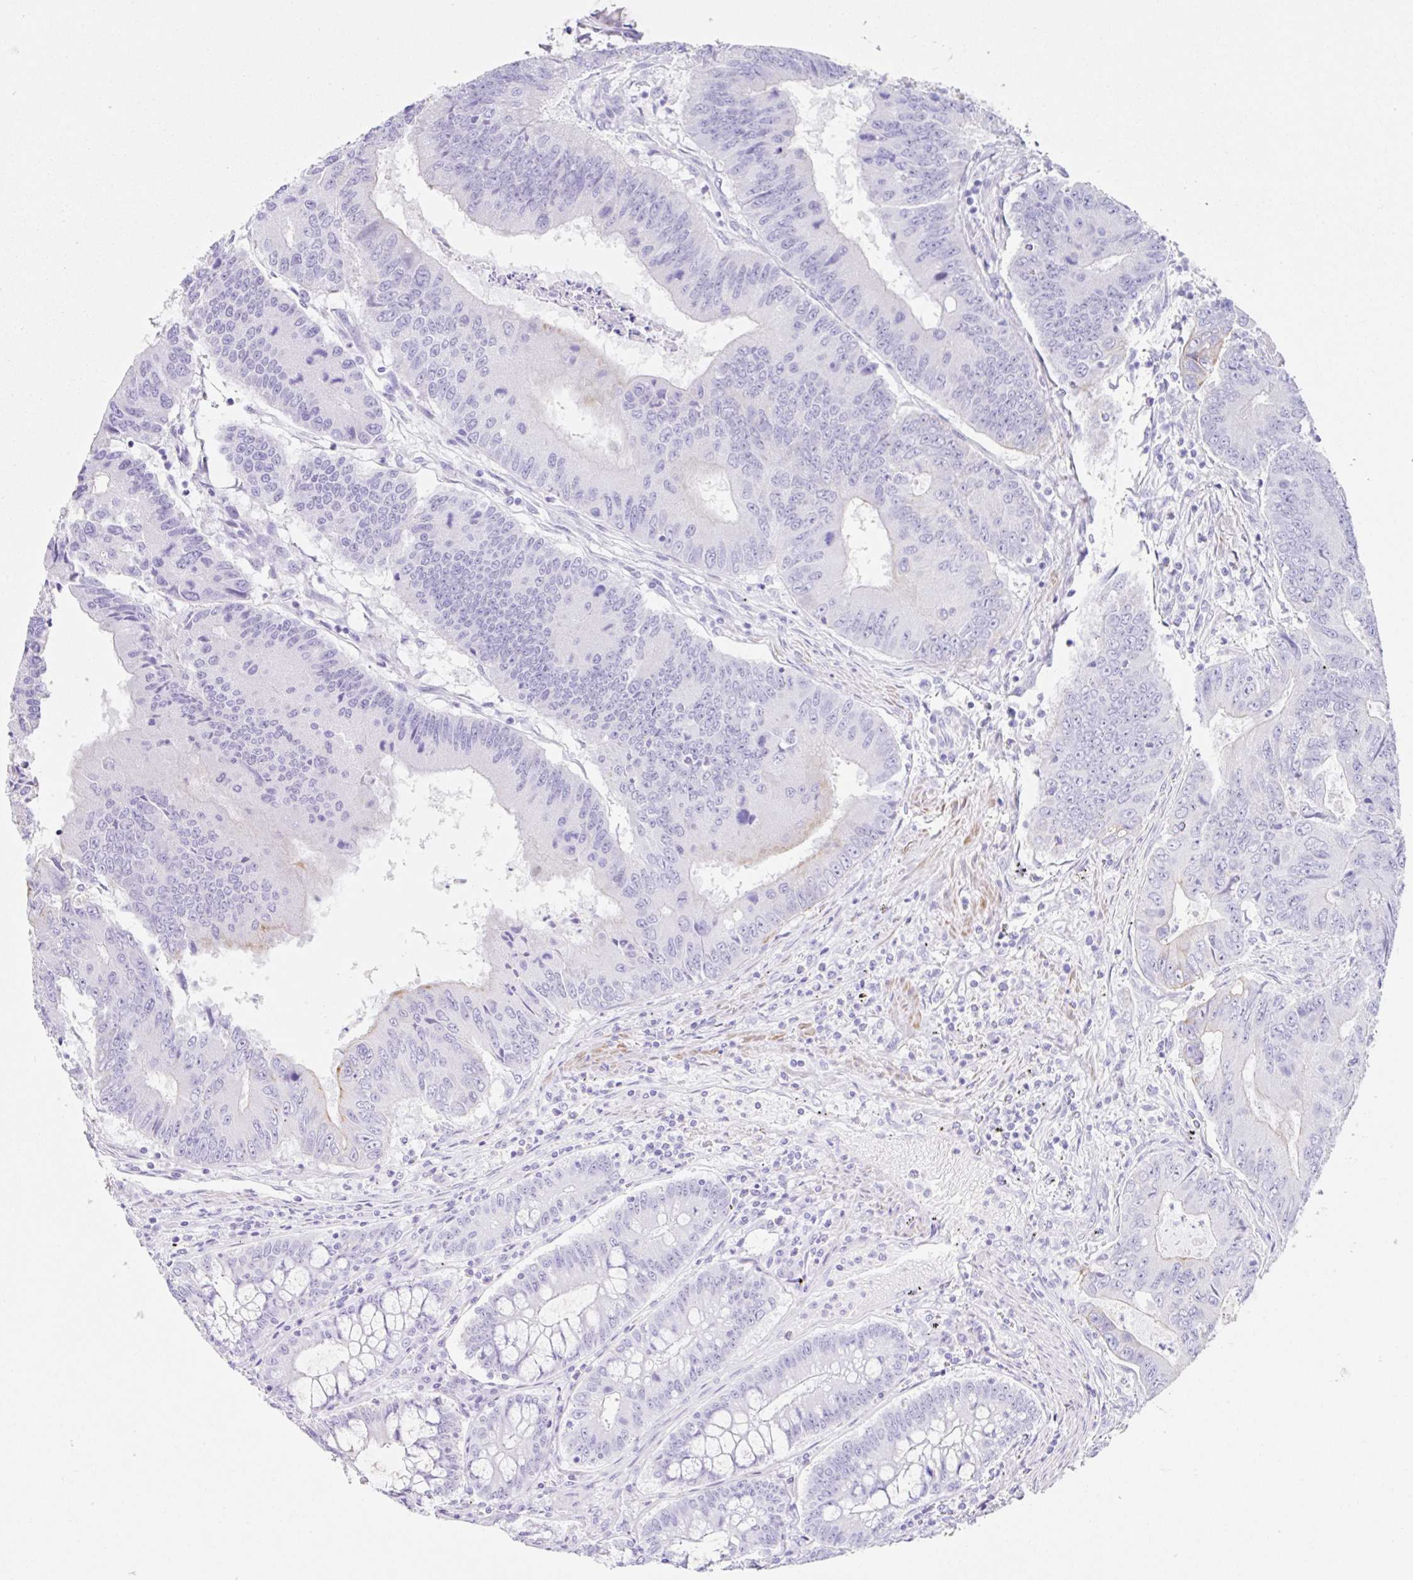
{"staining": {"intensity": "weak", "quantity": "<25%", "location": "cytoplasmic/membranous"}, "tissue": "colorectal cancer", "cell_type": "Tumor cells", "image_type": "cancer", "snomed": [{"axis": "morphology", "description": "Adenocarcinoma, NOS"}, {"axis": "topography", "description": "Colon"}], "caption": "High power microscopy histopathology image of an immunohistochemistry photomicrograph of colorectal adenocarcinoma, revealing no significant positivity in tumor cells.", "gene": "CLDND2", "patient": {"sex": "male", "age": 53}}